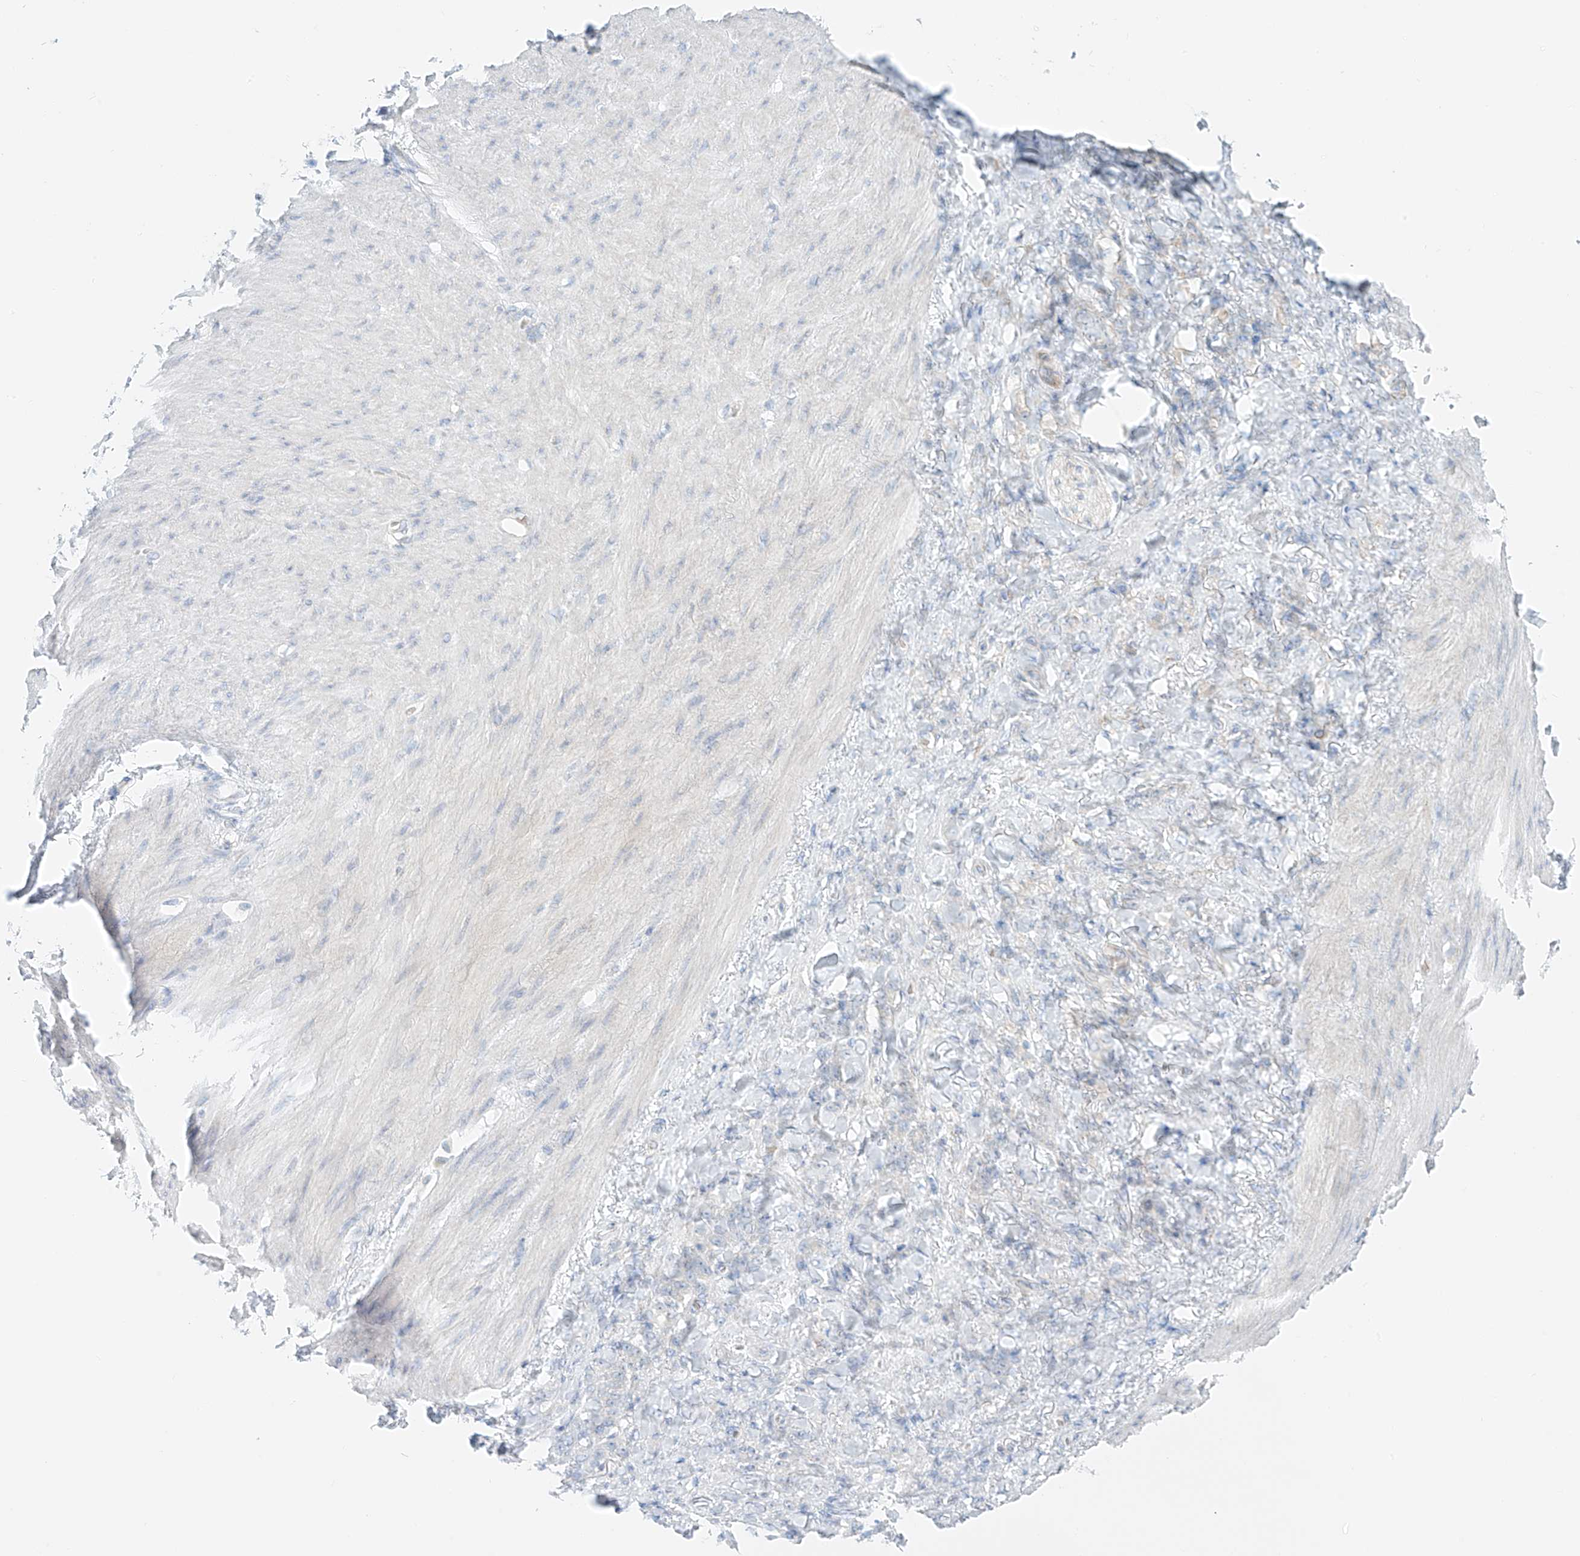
{"staining": {"intensity": "negative", "quantity": "none", "location": "none"}, "tissue": "stomach cancer", "cell_type": "Tumor cells", "image_type": "cancer", "snomed": [{"axis": "morphology", "description": "Normal tissue, NOS"}, {"axis": "morphology", "description": "Adenocarcinoma, NOS"}, {"axis": "topography", "description": "Stomach"}], "caption": "A photomicrograph of human stomach cancer (adenocarcinoma) is negative for staining in tumor cells.", "gene": "EIPR1", "patient": {"sex": "male", "age": 82}}